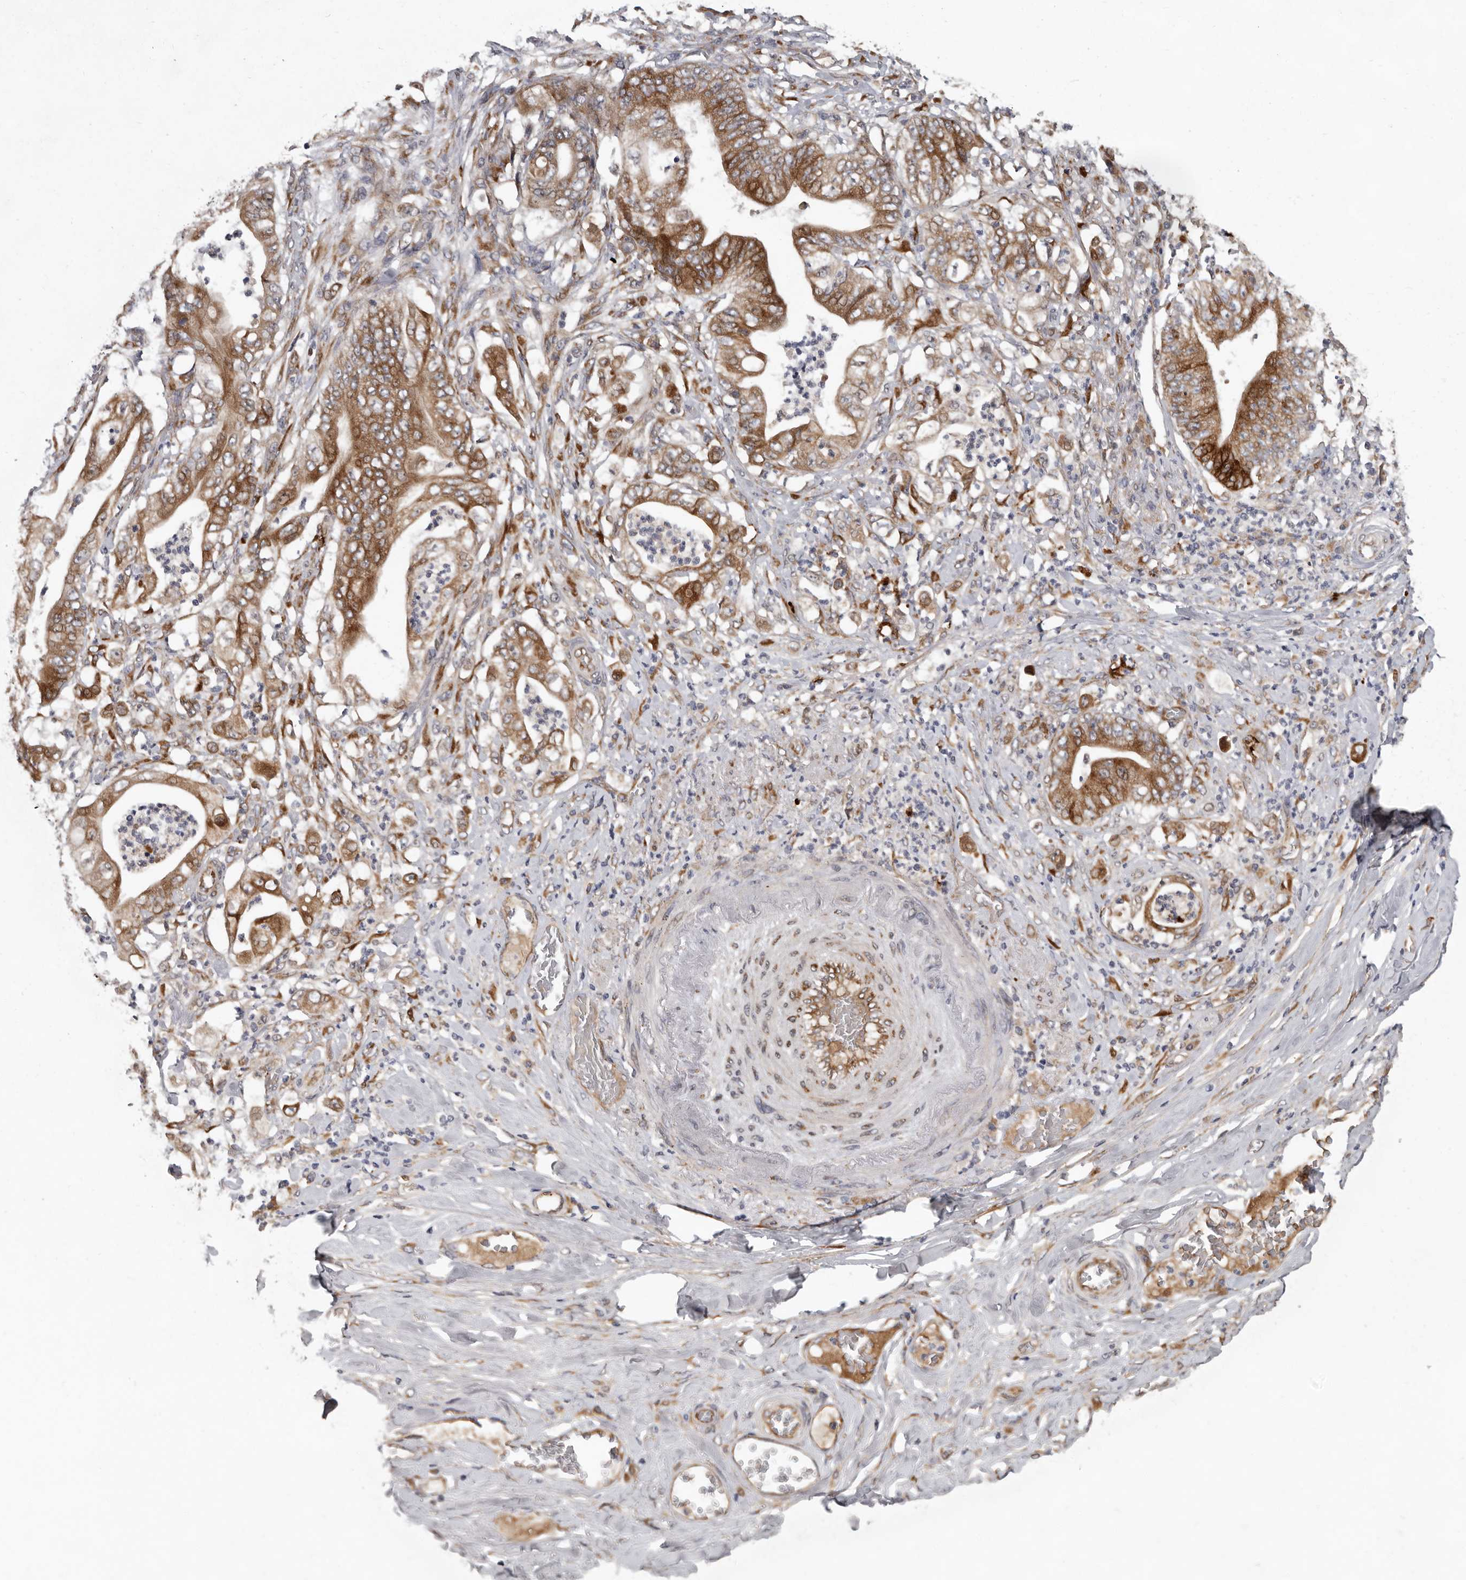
{"staining": {"intensity": "moderate", "quantity": ">75%", "location": "cytoplasmic/membranous"}, "tissue": "stomach cancer", "cell_type": "Tumor cells", "image_type": "cancer", "snomed": [{"axis": "morphology", "description": "Adenocarcinoma, NOS"}, {"axis": "topography", "description": "Stomach"}], "caption": "Protein expression analysis of human stomach adenocarcinoma reveals moderate cytoplasmic/membranous staining in about >75% of tumor cells.", "gene": "MTF1", "patient": {"sex": "female", "age": 73}}